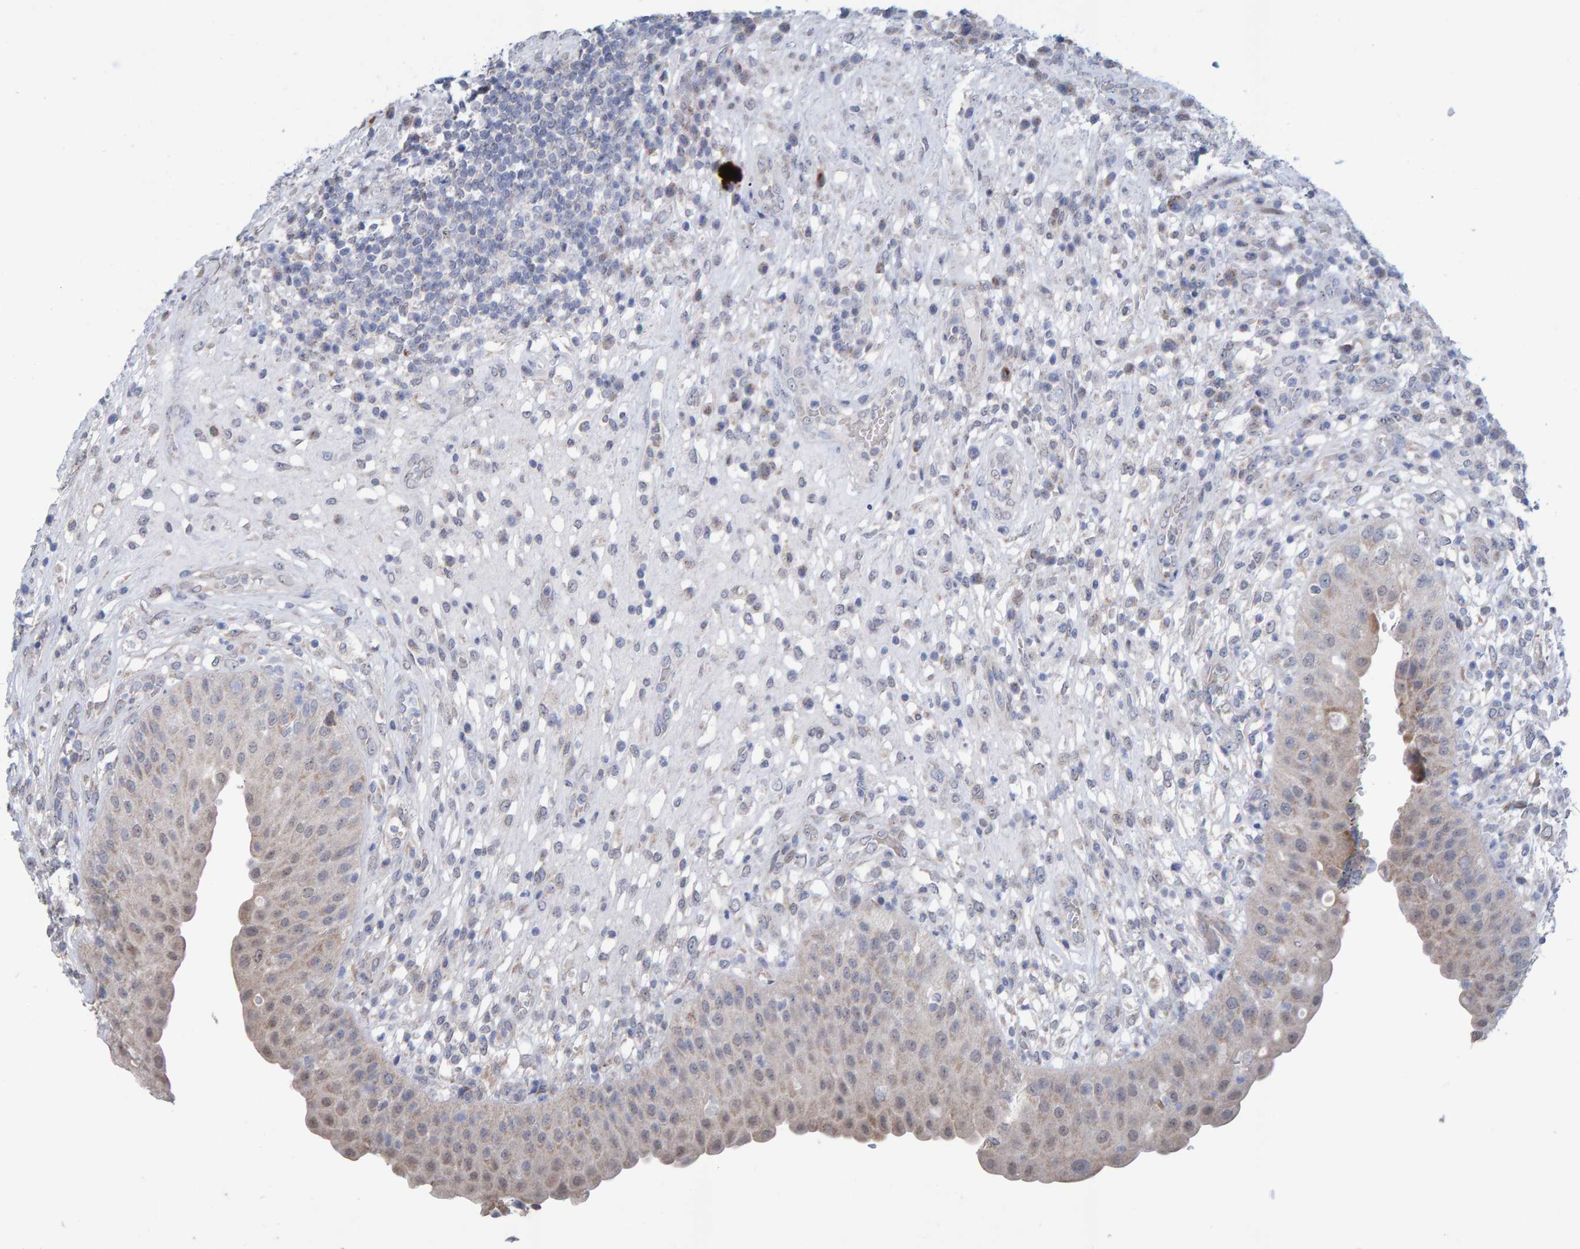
{"staining": {"intensity": "weak", "quantity": "<25%", "location": "nuclear"}, "tissue": "urinary bladder", "cell_type": "Urothelial cells", "image_type": "normal", "snomed": [{"axis": "morphology", "description": "Normal tissue, NOS"}, {"axis": "topography", "description": "Urinary bladder"}], "caption": "This is a histopathology image of IHC staining of normal urinary bladder, which shows no staining in urothelial cells.", "gene": "USP43", "patient": {"sex": "female", "age": 62}}